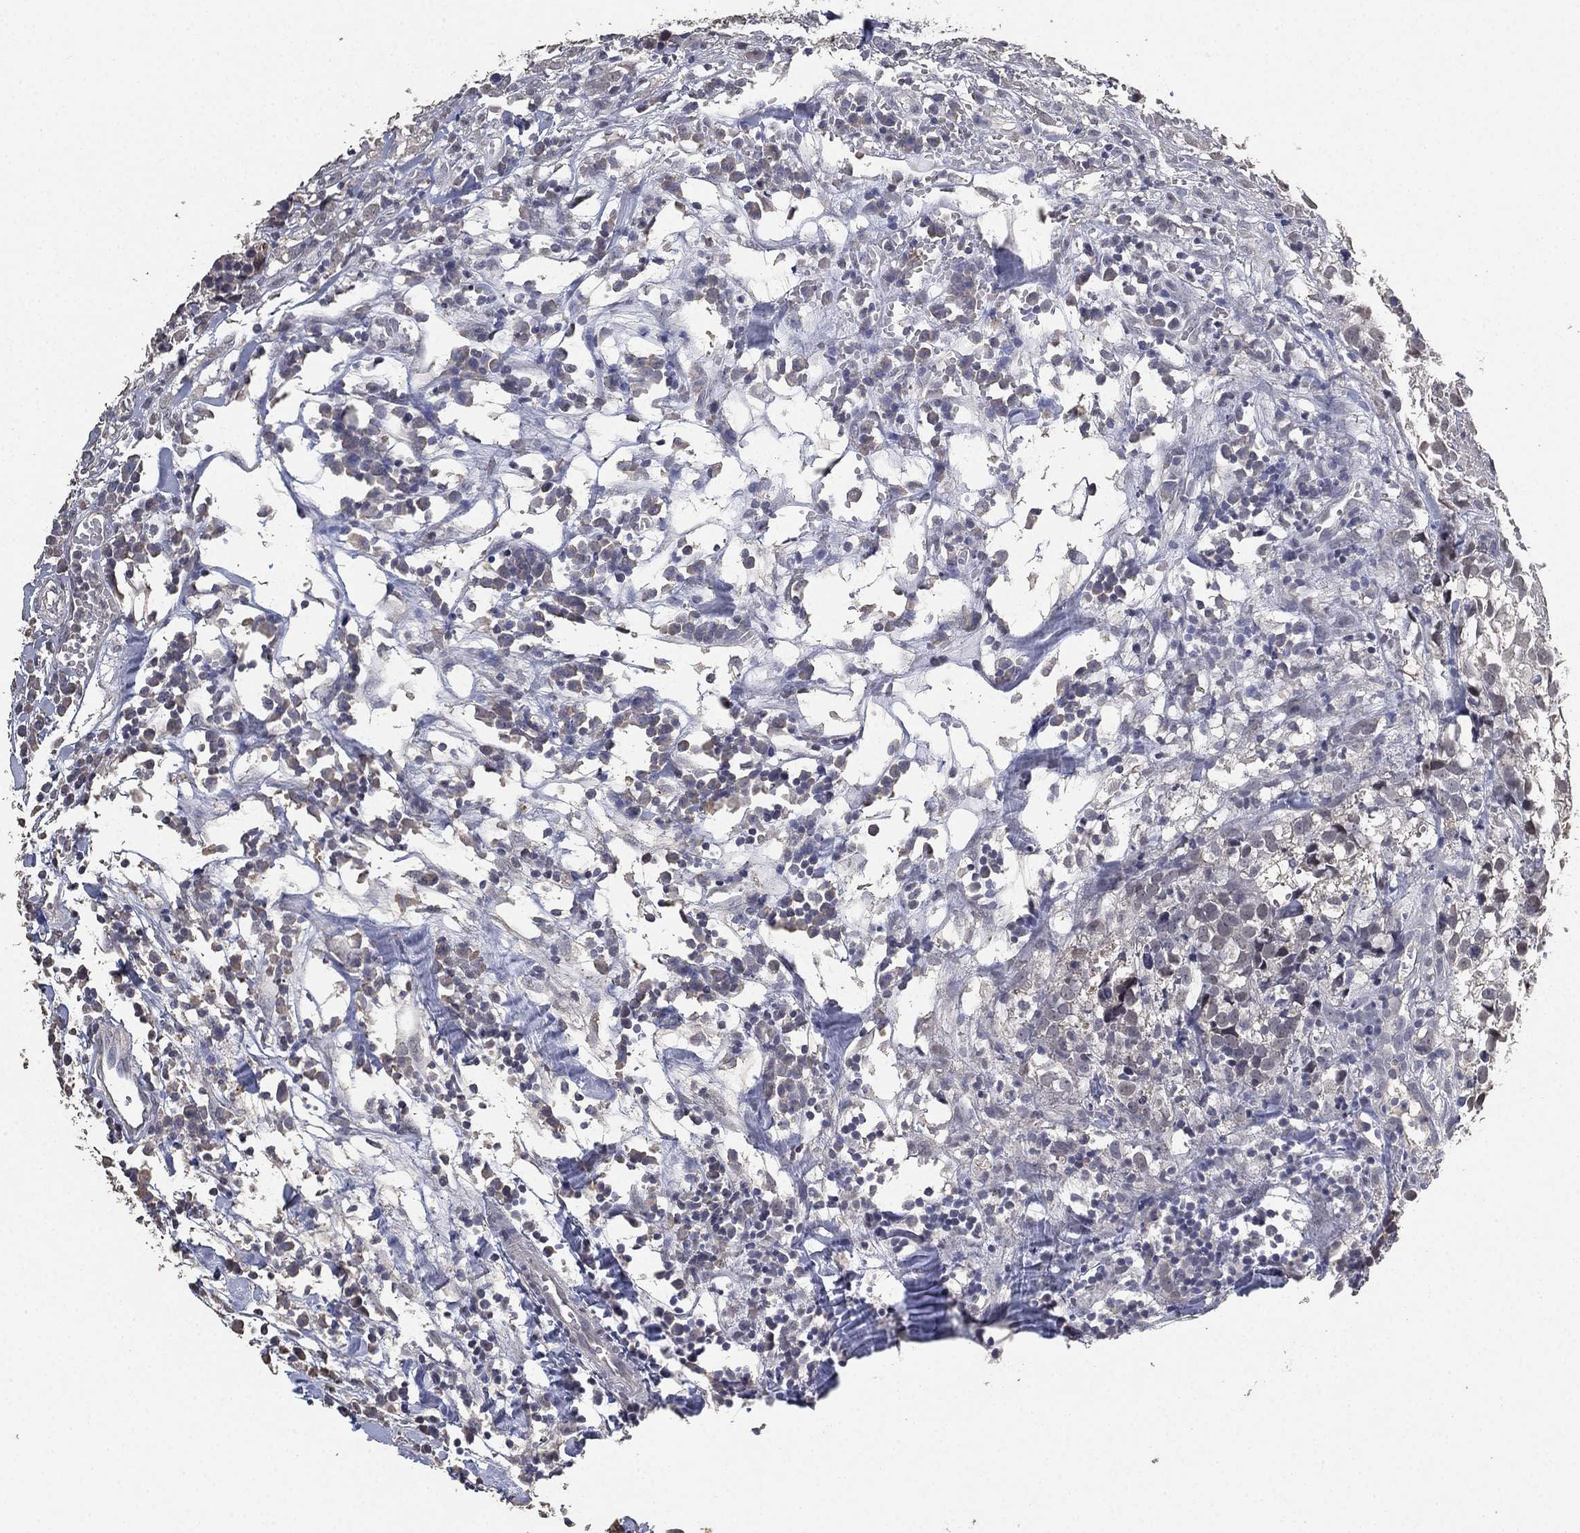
{"staining": {"intensity": "negative", "quantity": "none", "location": "none"}, "tissue": "breast cancer", "cell_type": "Tumor cells", "image_type": "cancer", "snomed": [{"axis": "morphology", "description": "Duct carcinoma"}, {"axis": "topography", "description": "Breast"}], "caption": "The histopathology image reveals no significant expression in tumor cells of breast cancer (intraductal carcinoma). Brightfield microscopy of immunohistochemistry (IHC) stained with DAB (brown) and hematoxylin (blue), captured at high magnification.", "gene": "DSG1", "patient": {"sex": "female", "age": 30}}